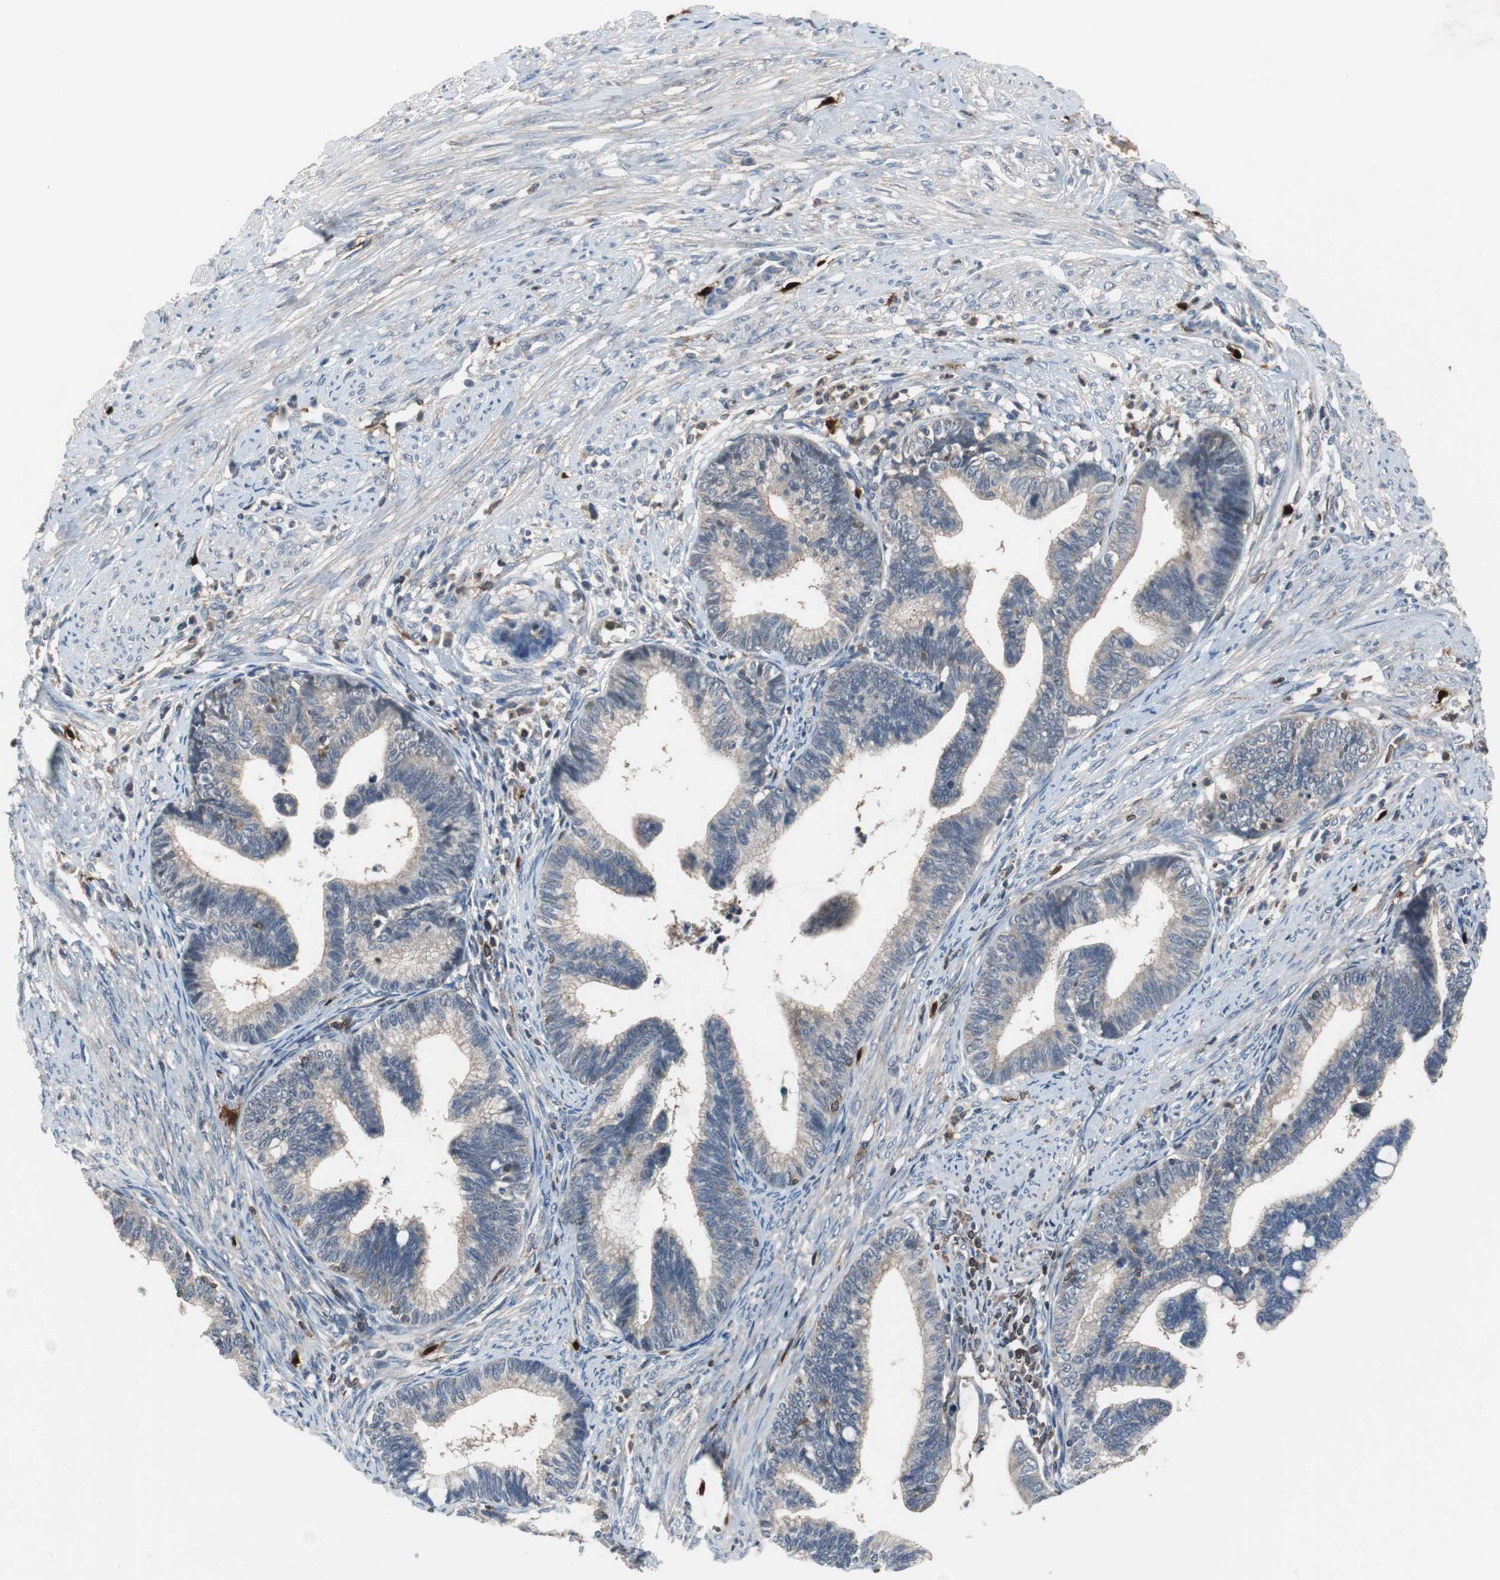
{"staining": {"intensity": "weak", "quantity": ">75%", "location": "cytoplasmic/membranous"}, "tissue": "cervical cancer", "cell_type": "Tumor cells", "image_type": "cancer", "snomed": [{"axis": "morphology", "description": "Adenocarcinoma, NOS"}, {"axis": "topography", "description": "Cervix"}], "caption": "Adenocarcinoma (cervical) stained with DAB (3,3'-diaminobenzidine) IHC reveals low levels of weak cytoplasmic/membranous staining in approximately >75% of tumor cells. (Brightfield microscopy of DAB IHC at high magnification).", "gene": "CALB2", "patient": {"sex": "female", "age": 36}}